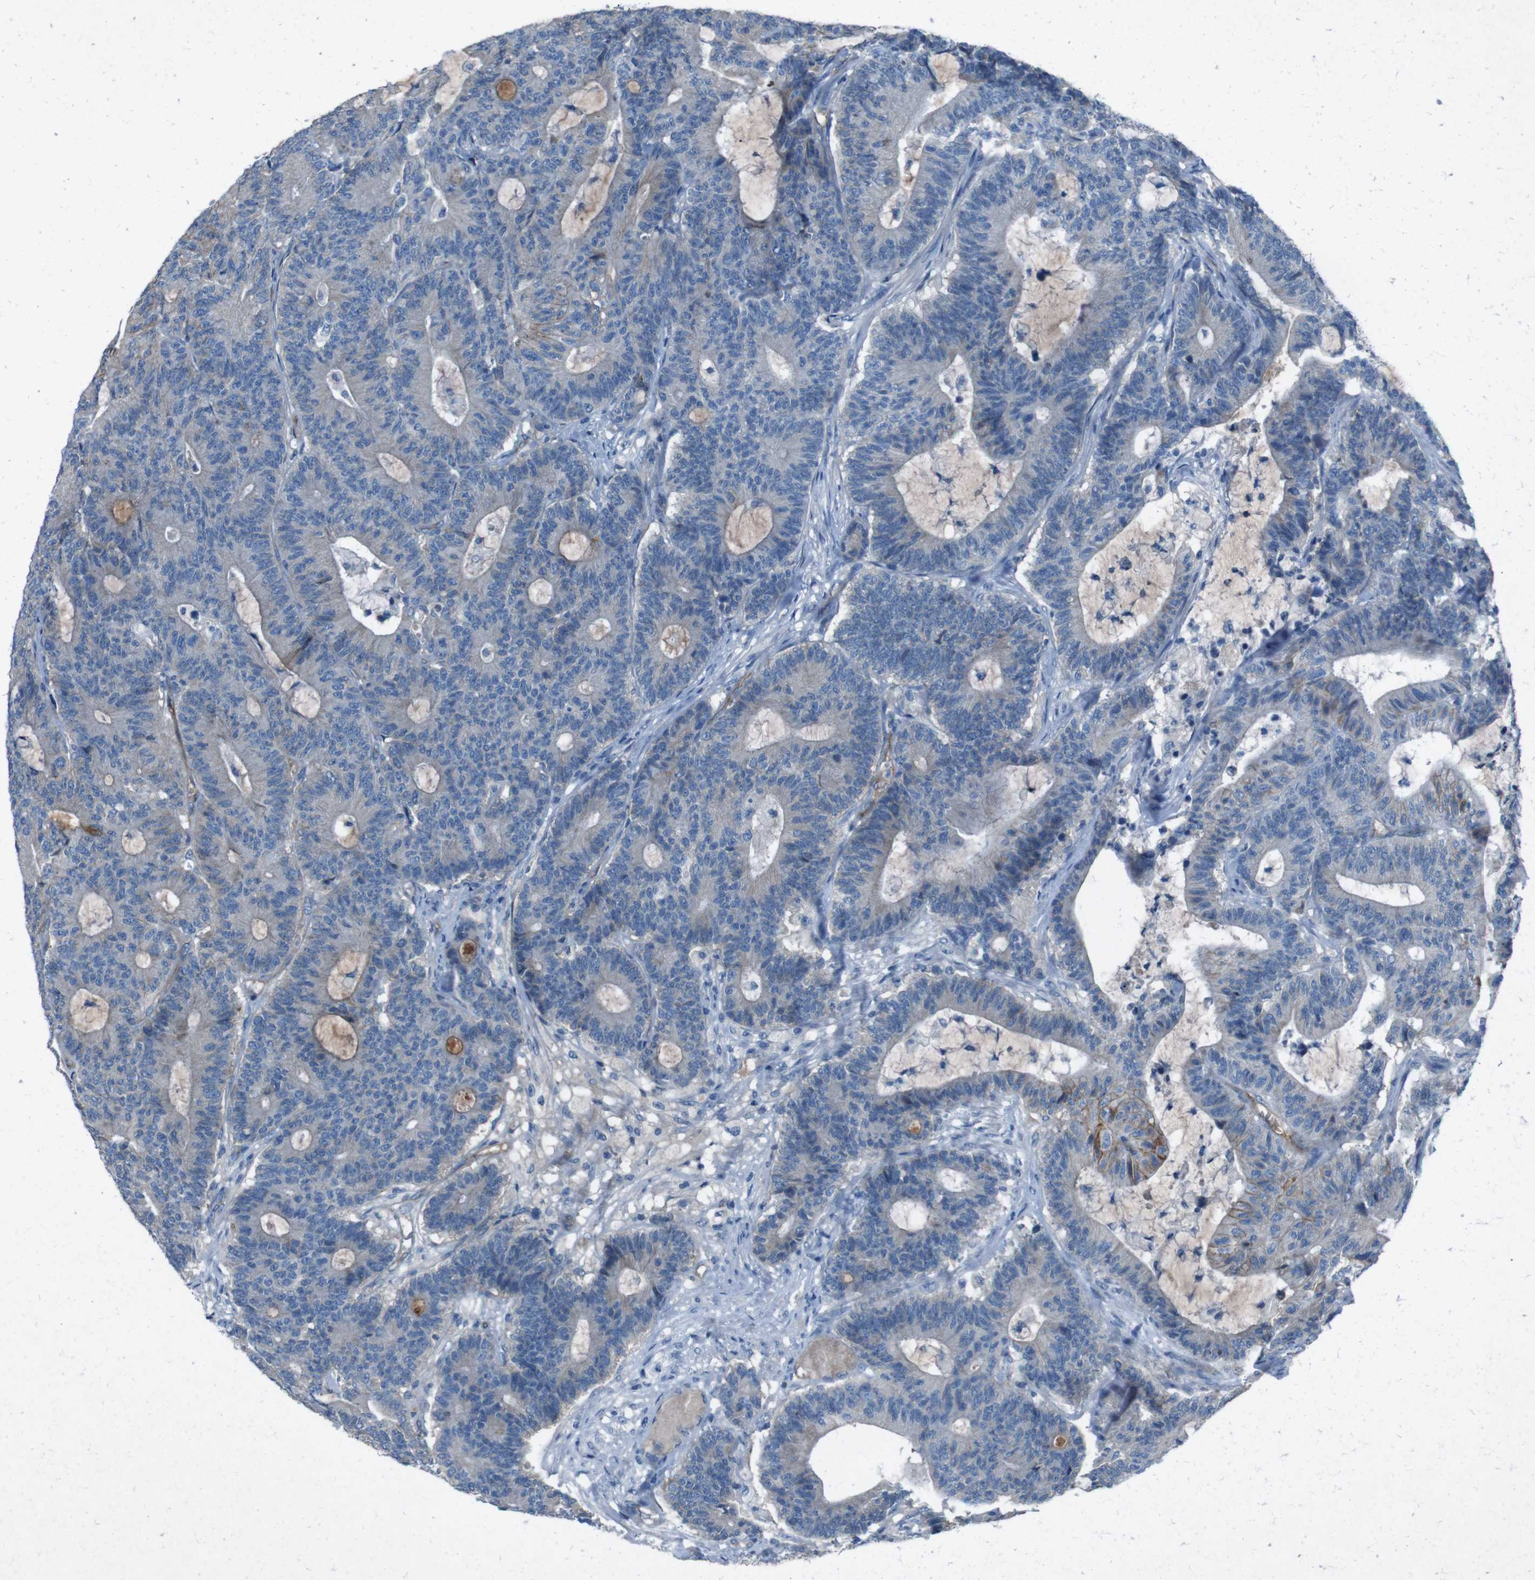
{"staining": {"intensity": "weak", "quantity": "<25%", "location": "cytoplasmic/membranous"}, "tissue": "colorectal cancer", "cell_type": "Tumor cells", "image_type": "cancer", "snomed": [{"axis": "morphology", "description": "Adenocarcinoma, NOS"}, {"axis": "topography", "description": "Colon"}], "caption": "This image is of colorectal adenocarcinoma stained with IHC to label a protein in brown with the nuclei are counter-stained blue. There is no positivity in tumor cells.", "gene": "PVR", "patient": {"sex": "female", "age": 84}}